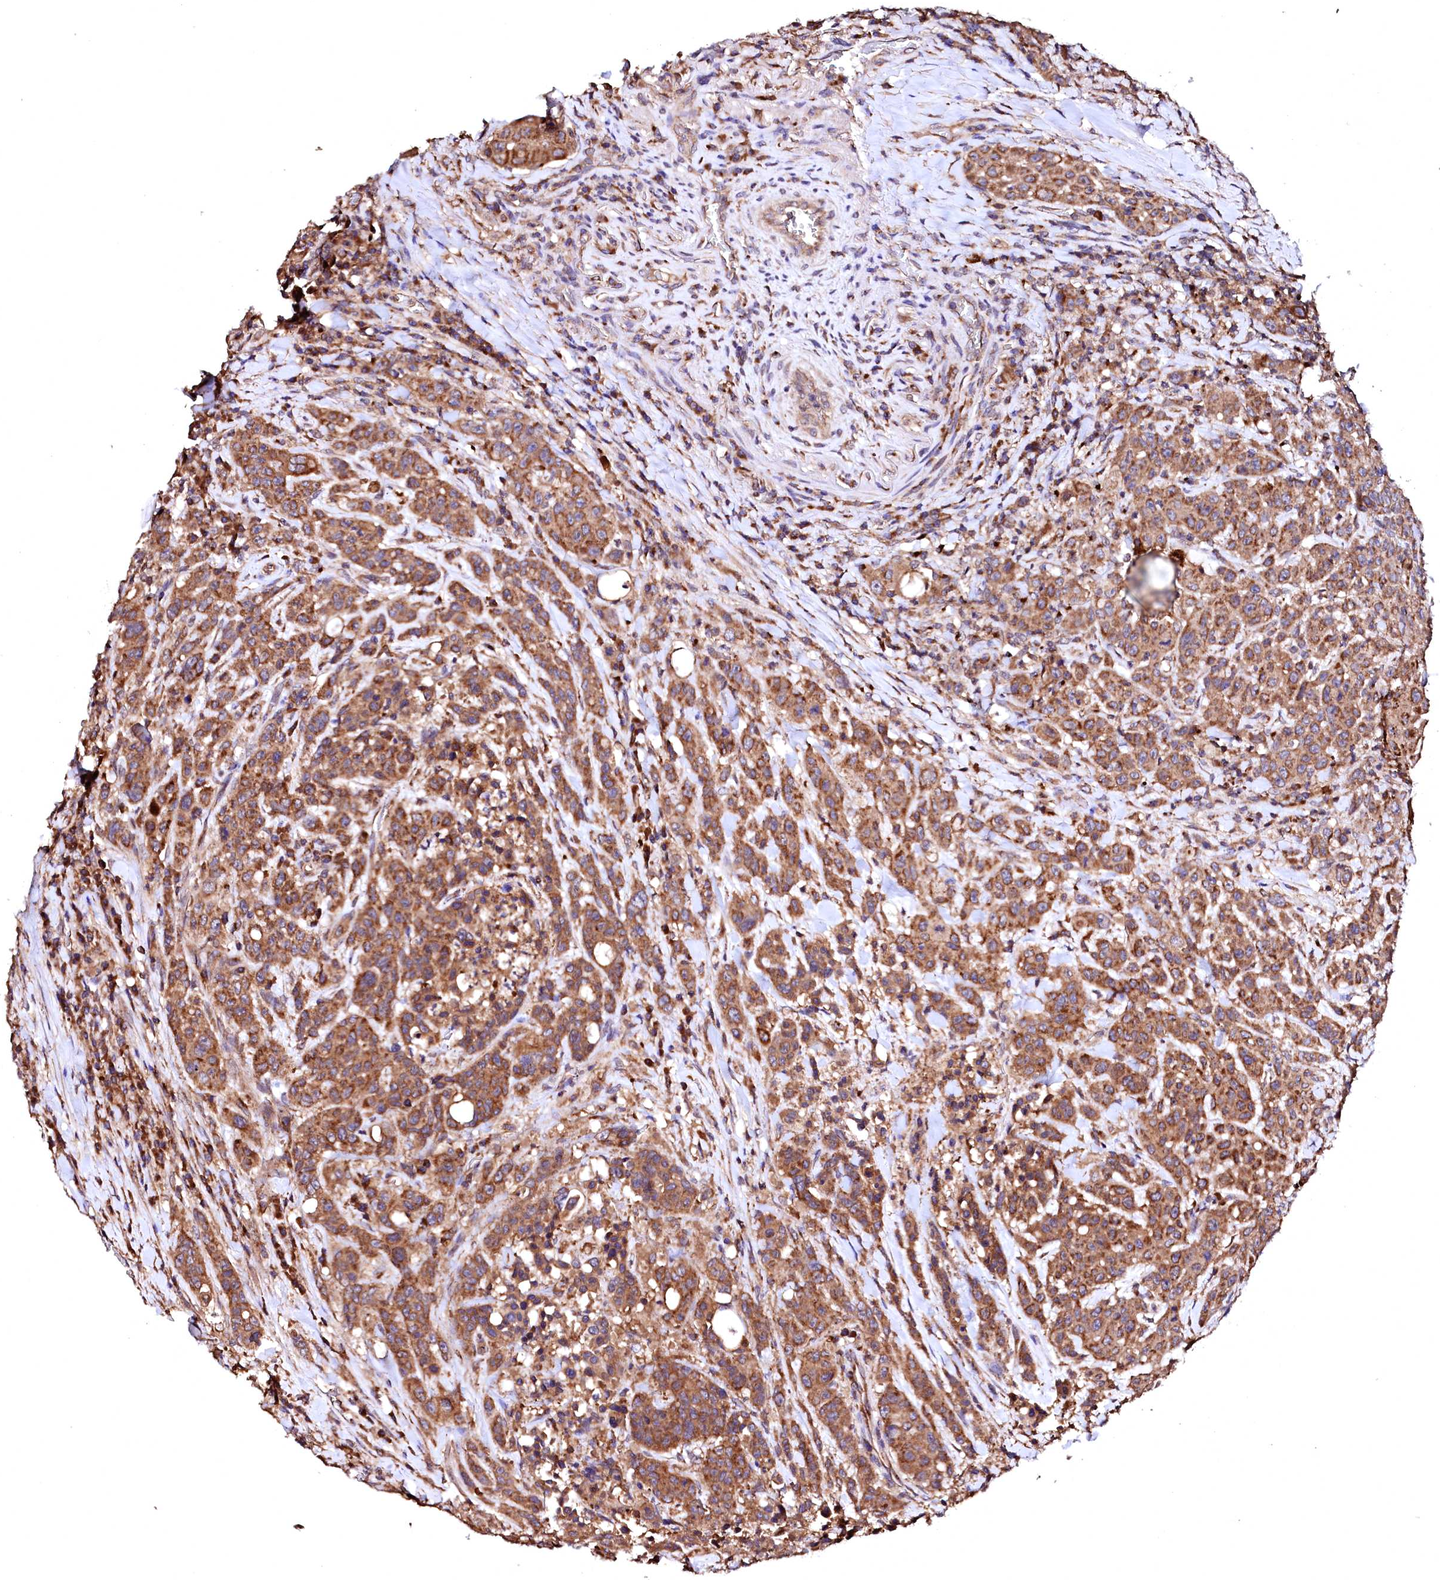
{"staining": {"intensity": "moderate", "quantity": ">75%", "location": "cytoplasmic/membranous"}, "tissue": "colorectal cancer", "cell_type": "Tumor cells", "image_type": "cancer", "snomed": [{"axis": "morphology", "description": "Adenocarcinoma, NOS"}, {"axis": "topography", "description": "Colon"}], "caption": "Moderate cytoplasmic/membranous positivity for a protein is appreciated in approximately >75% of tumor cells of colorectal adenocarcinoma using immunohistochemistry (IHC).", "gene": "ST3GAL1", "patient": {"sex": "male", "age": 62}}